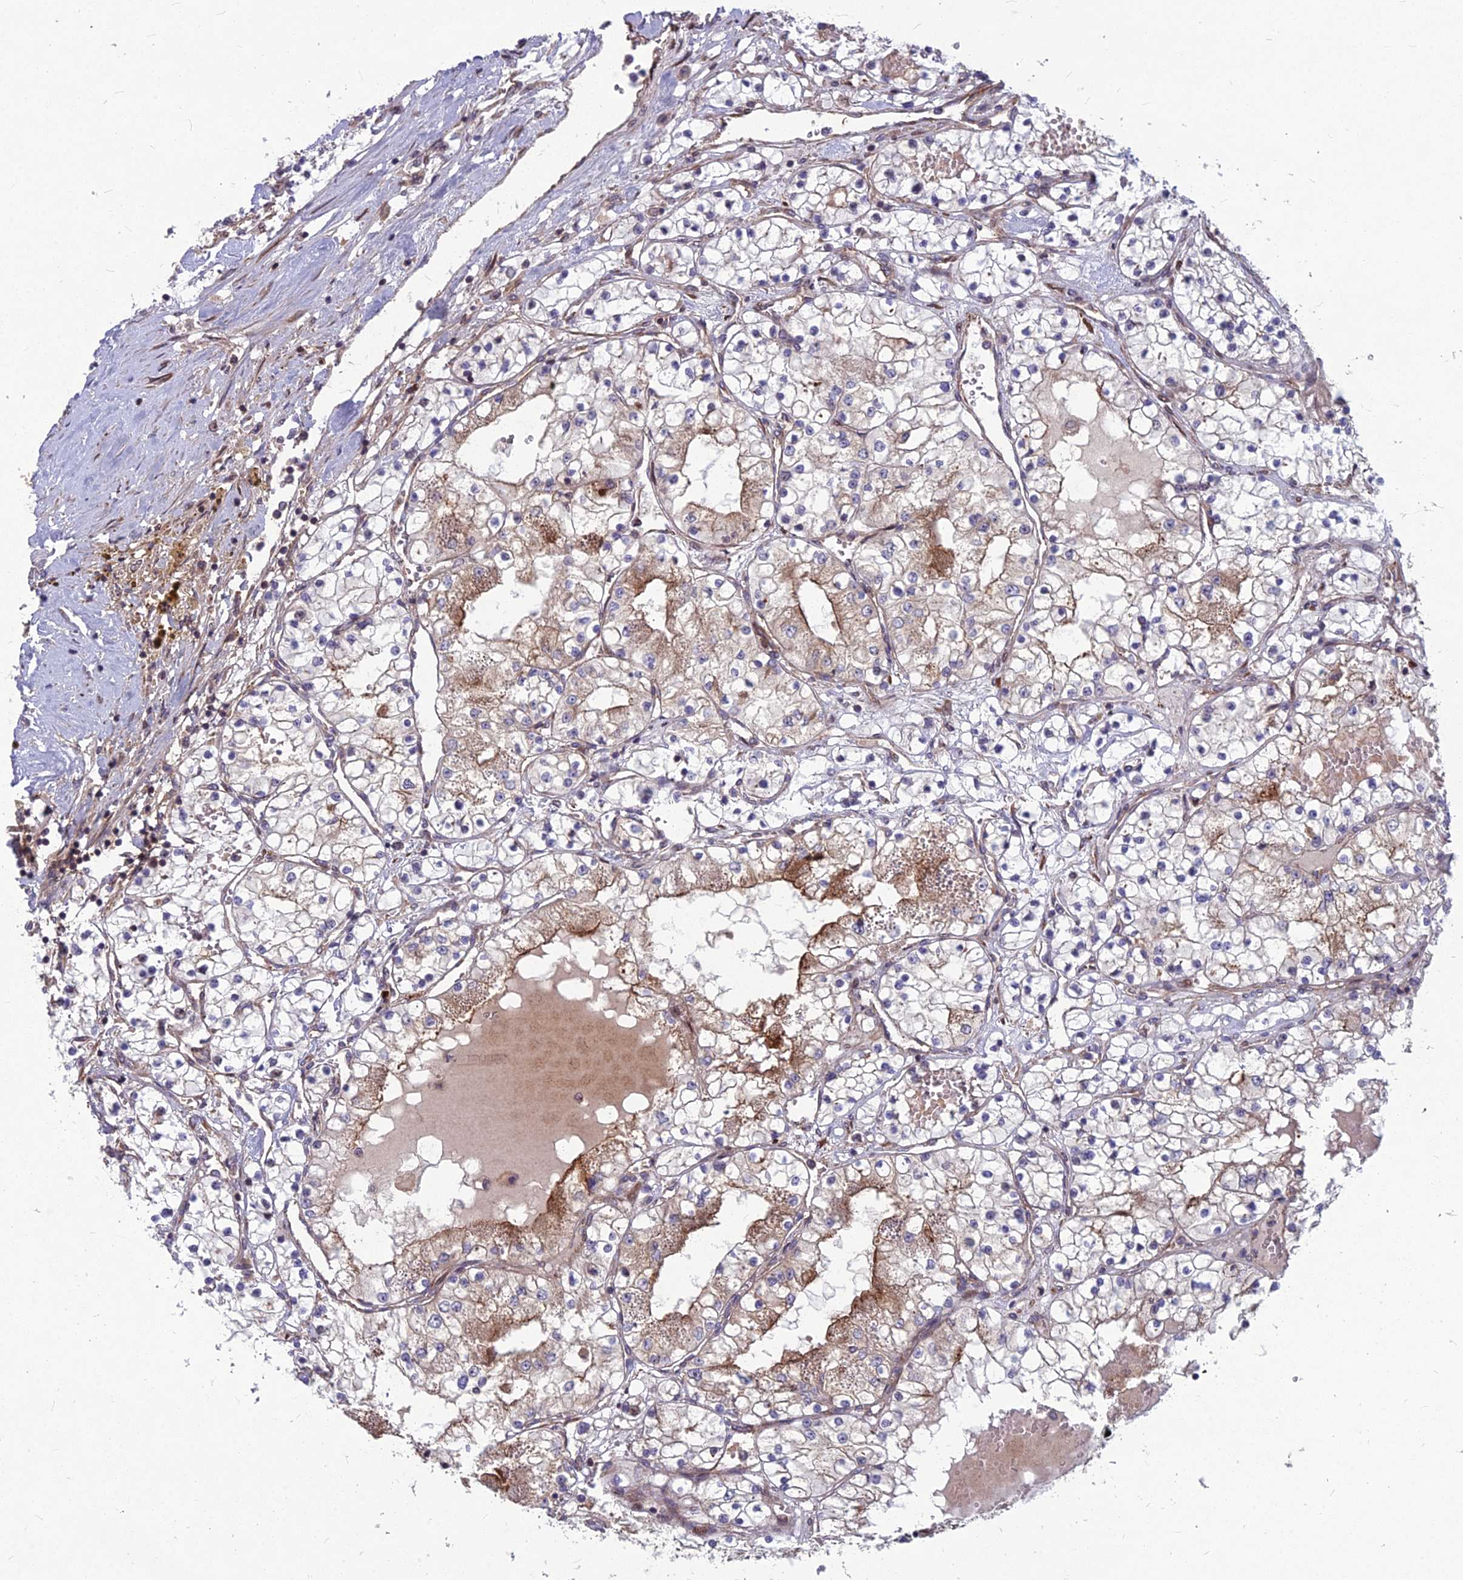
{"staining": {"intensity": "moderate", "quantity": "25%-75%", "location": "cytoplasmic/membranous"}, "tissue": "renal cancer", "cell_type": "Tumor cells", "image_type": "cancer", "snomed": [{"axis": "morphology", "description": "Normal tissue, NOS"}, {"axis": "morphology", "description": "Adenocarcinoma, NOS"}, {"axis": "topography", "description": "Kidney"}], "caption": "A high-resolution histopathology image shows IHC staining of renal cancer (adenocarcinoma), which shows moderate cytoplasmic/membranous positivity in about 25%-75% of tumor cells. Using DAB (brown) and hematoxylin (blue) stains, captured at high magnification using brightfield microscopy.", "gene": "MFSD8", "patient": {"sex": "male", "age": 68}}